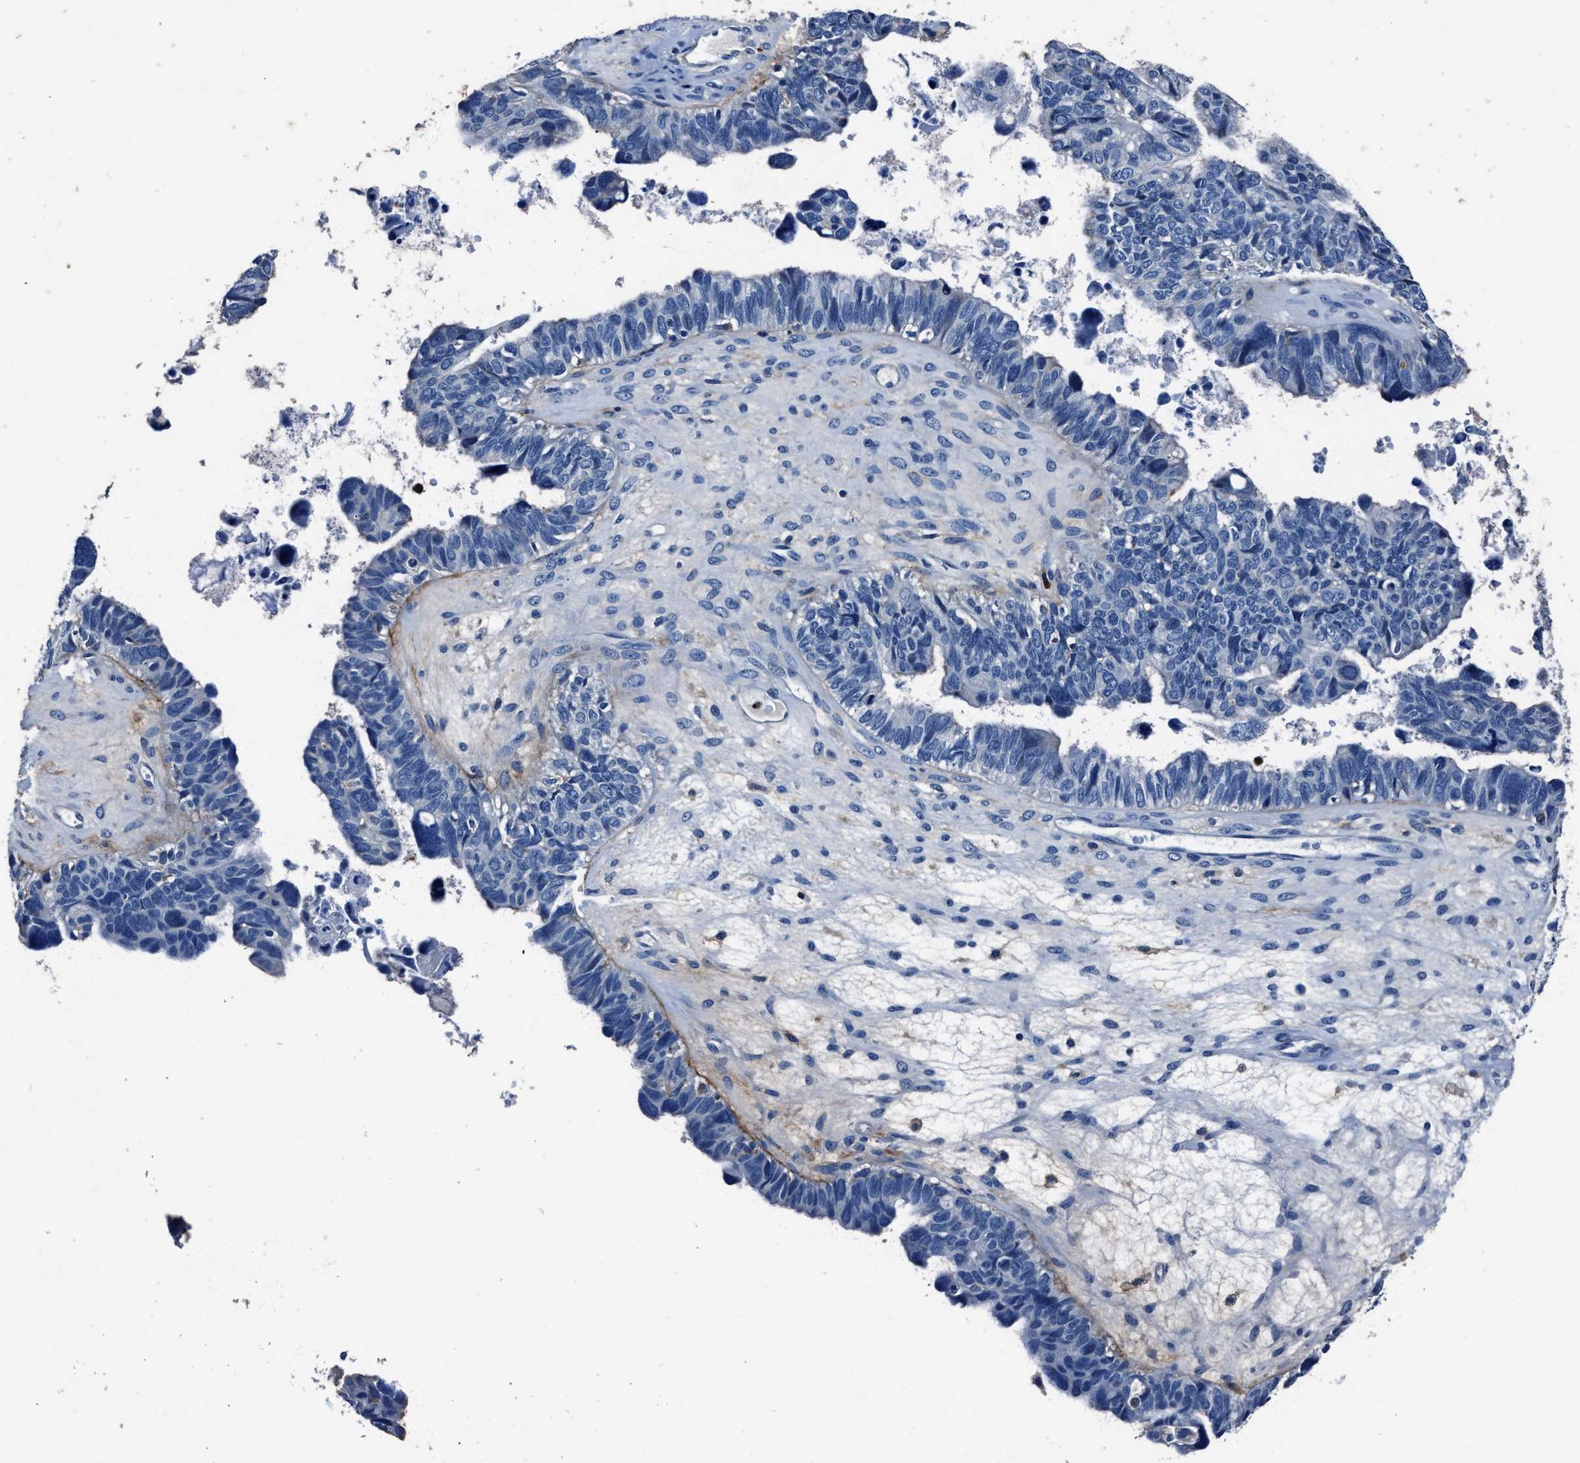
{"staining": {"intensity": "negative", "quantity": "none", "location": "none"}, "tissue": "ovarian cancer", "cell_type": "Tumor cells", "image_type": "cancer", "snomed": [{"axis": "morphology", "description": "Cystadenocarcinoma, serous, NOS"}, {"axis": "topography", "description": "Ovary"}], "caption": "A high-resolution histopathology image shows immunohistochemistry staining of ovarian cancer, which reveals no significant positivity in tumor cells.", "gene": "FGL2", "patient": {"sex": "female", "age": 79}}